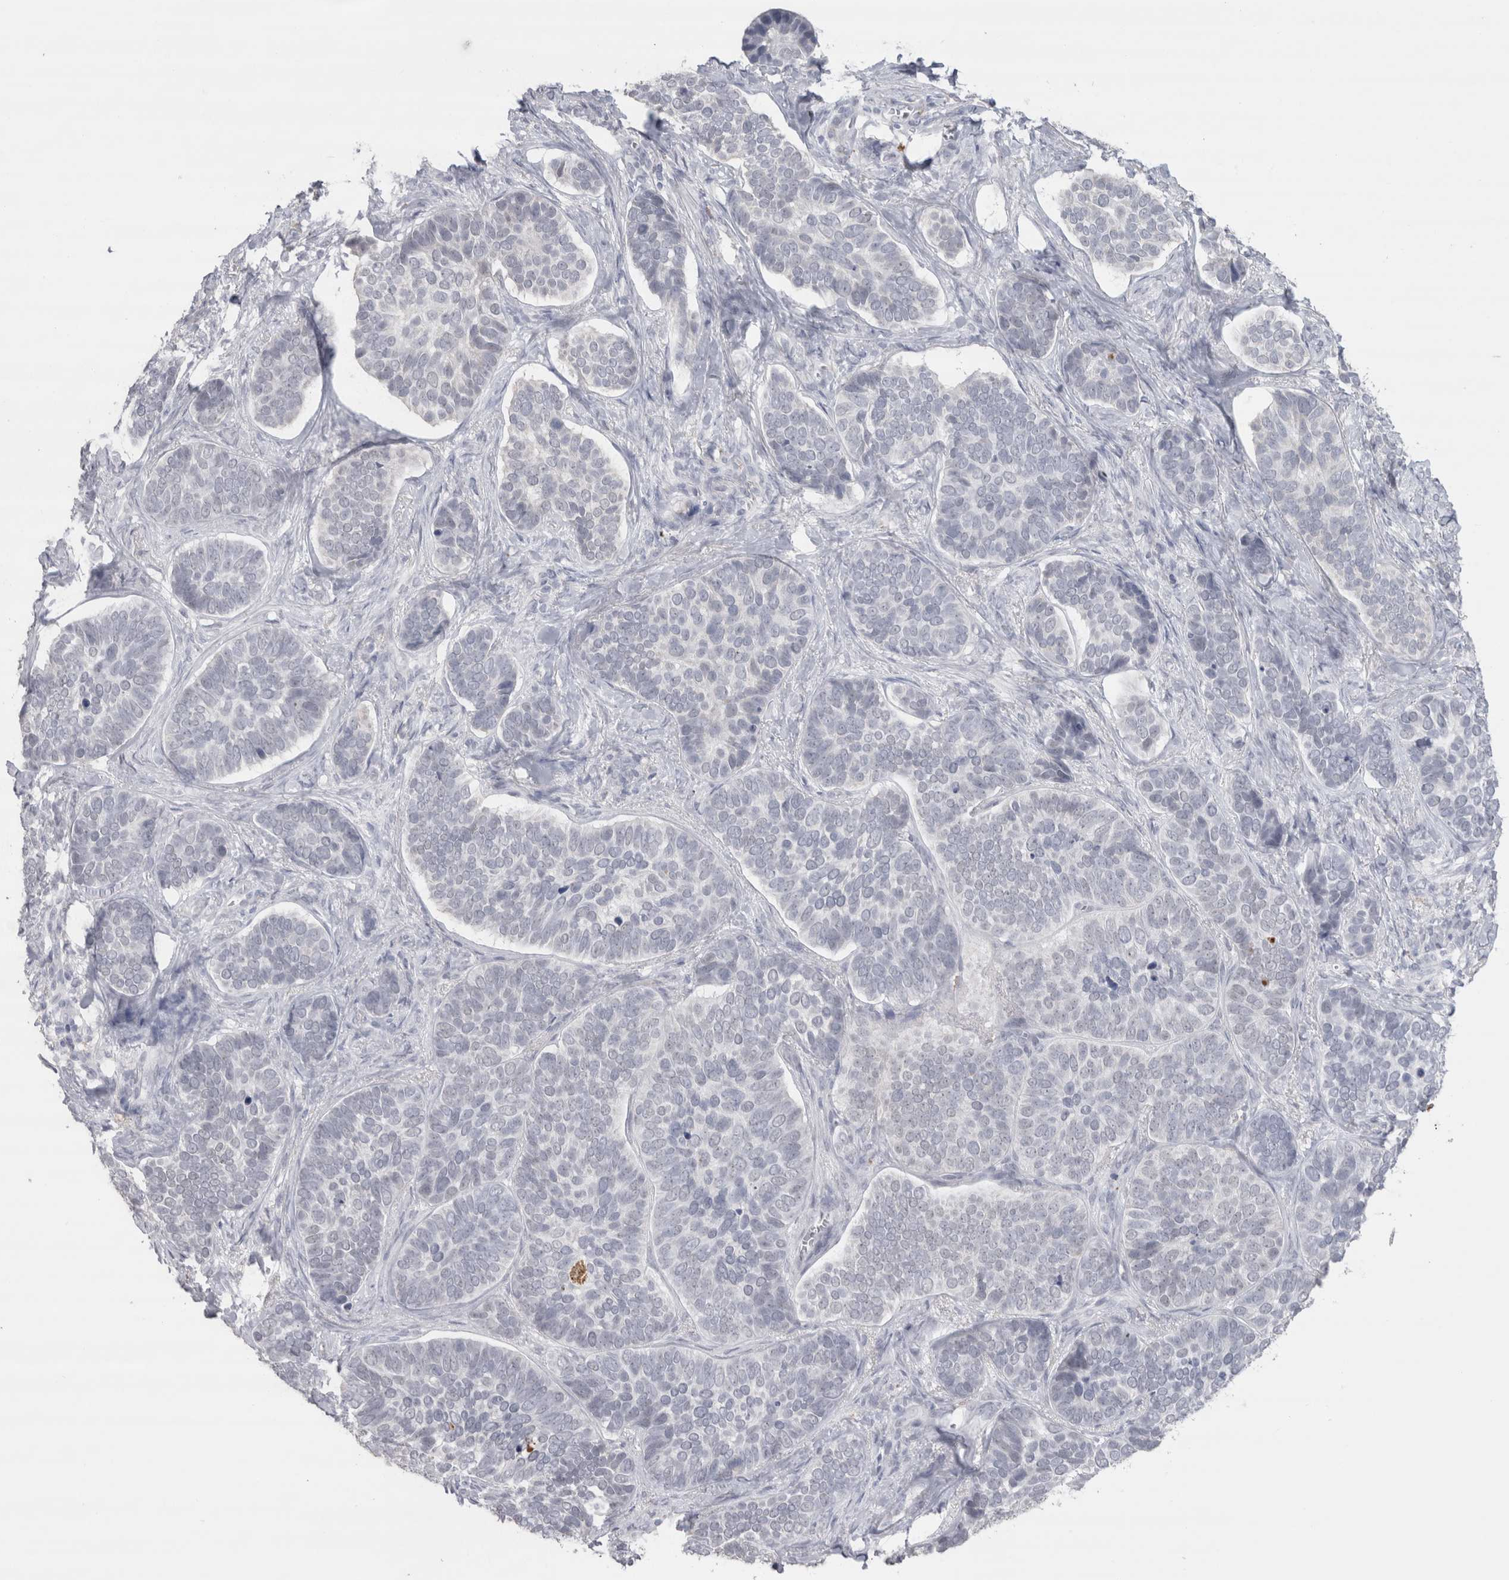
{"staining": {"intensity": "negative", "quantity": "none", "location": "none"}, "tissue": "skin cancer", "cell_type": "Tumor cells", "image_type": "cancer", "snomed": [{"axis": "morphology", "description": "Basal cell carcinoma"}, {"axis": "topography", "description": "Skin"}], "caption": "IHC image of neoplastic tissue: skin cancer (basal cell carcinoma) stained with DAB (3,3'-diaminobenzidine) displays no significant protein positivity in tumor cells. Brightfield microscopy of immunohistochemistry (IHC) stained with DAB (3,3'-diaminobenzidine) (brown) and hematoxylin (blue), captured at high magnification.", "gene": "CDH17", "patient": {"sex": "male", "age": 62}}